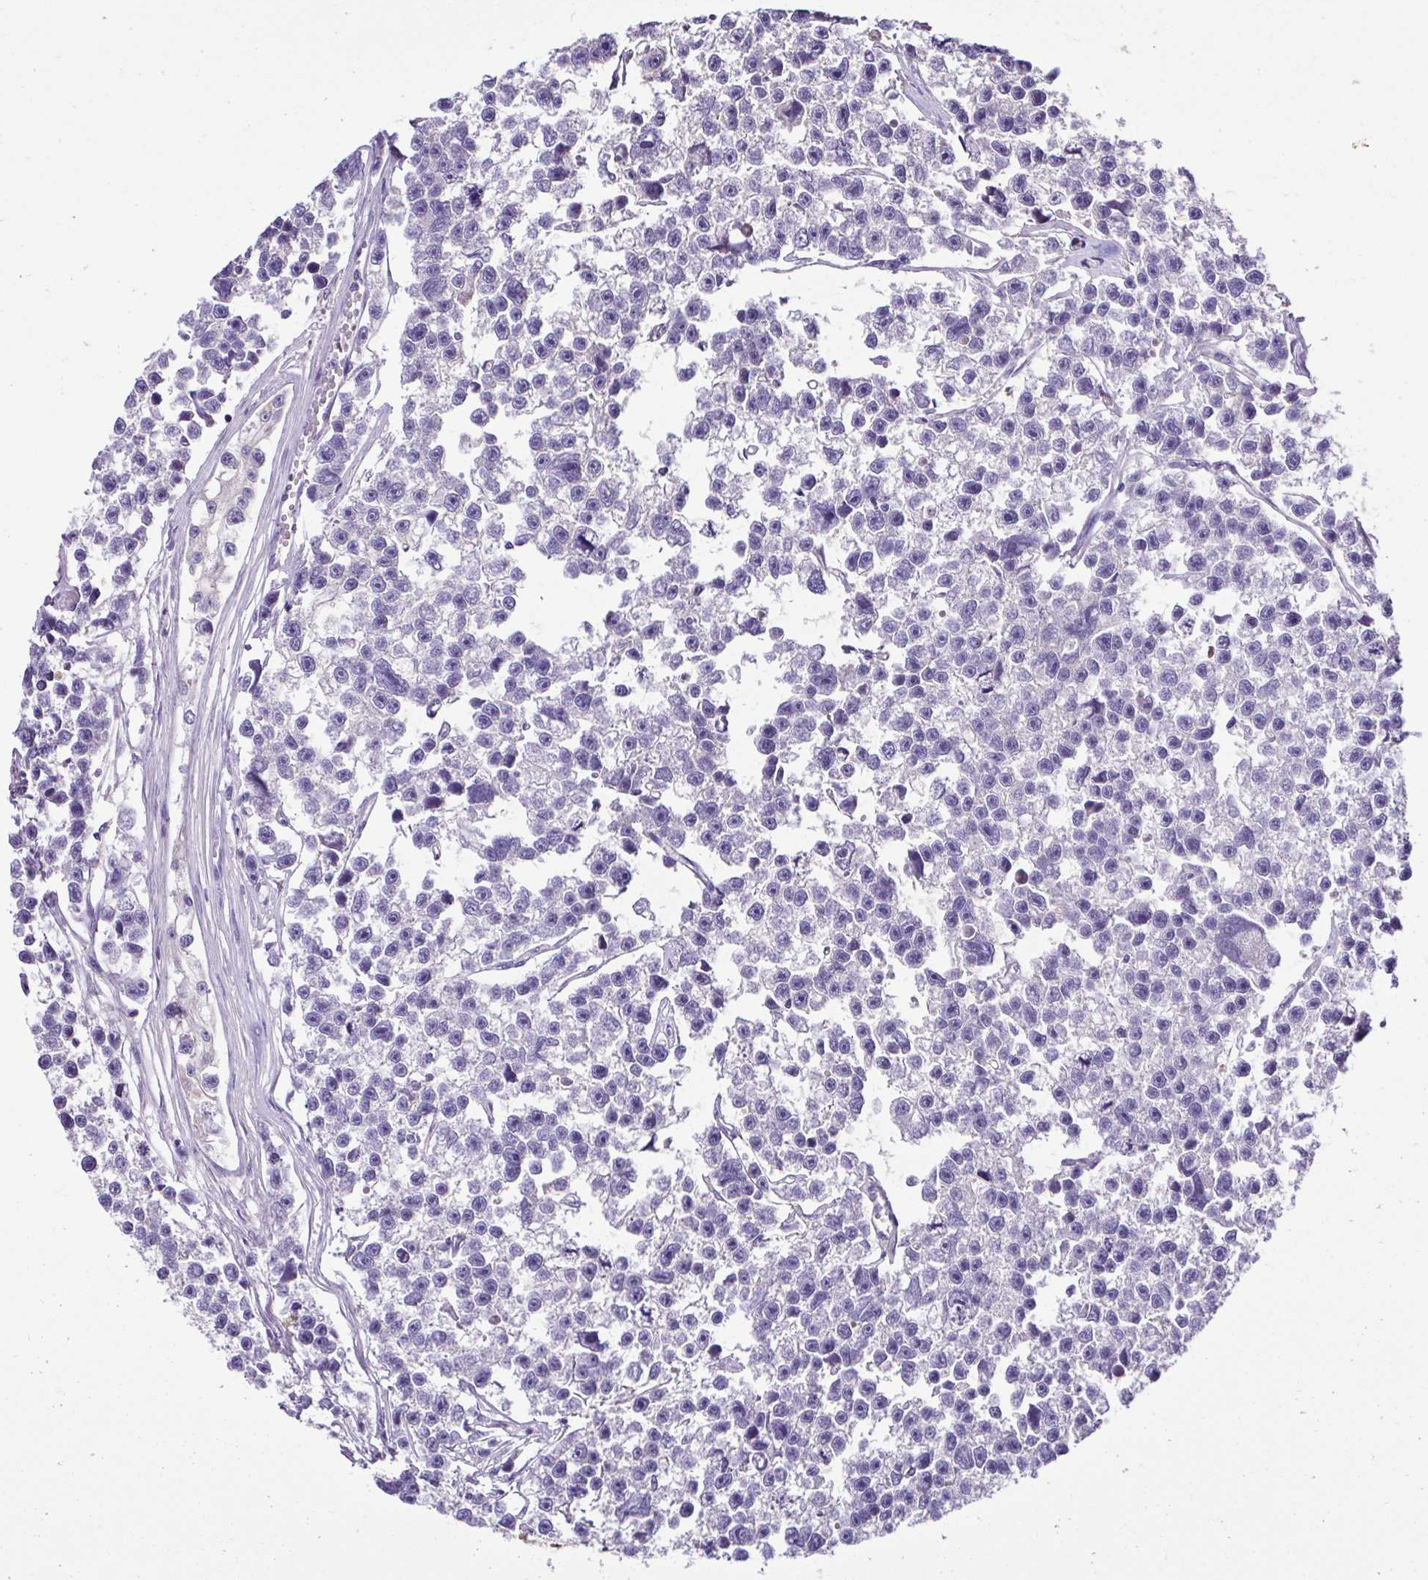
{"staining": {"intensity": "negative", "quantity": "none", "location": "none"}, "tissue": "testis cancer", "cell_type": "Tumor cells", "image_type": "cancer", "snomed": [{"axis": "morphology", "description": "Seminoma, NOS"}, {"axis": "topography", "description": "Testis"}], "caption": "Immunohistochemical staining of testis seminoma demonstrates no significant positivity in tumor cells.", "gene": "CCDC85C", "patient": {"sex": "male", "age": 26}}